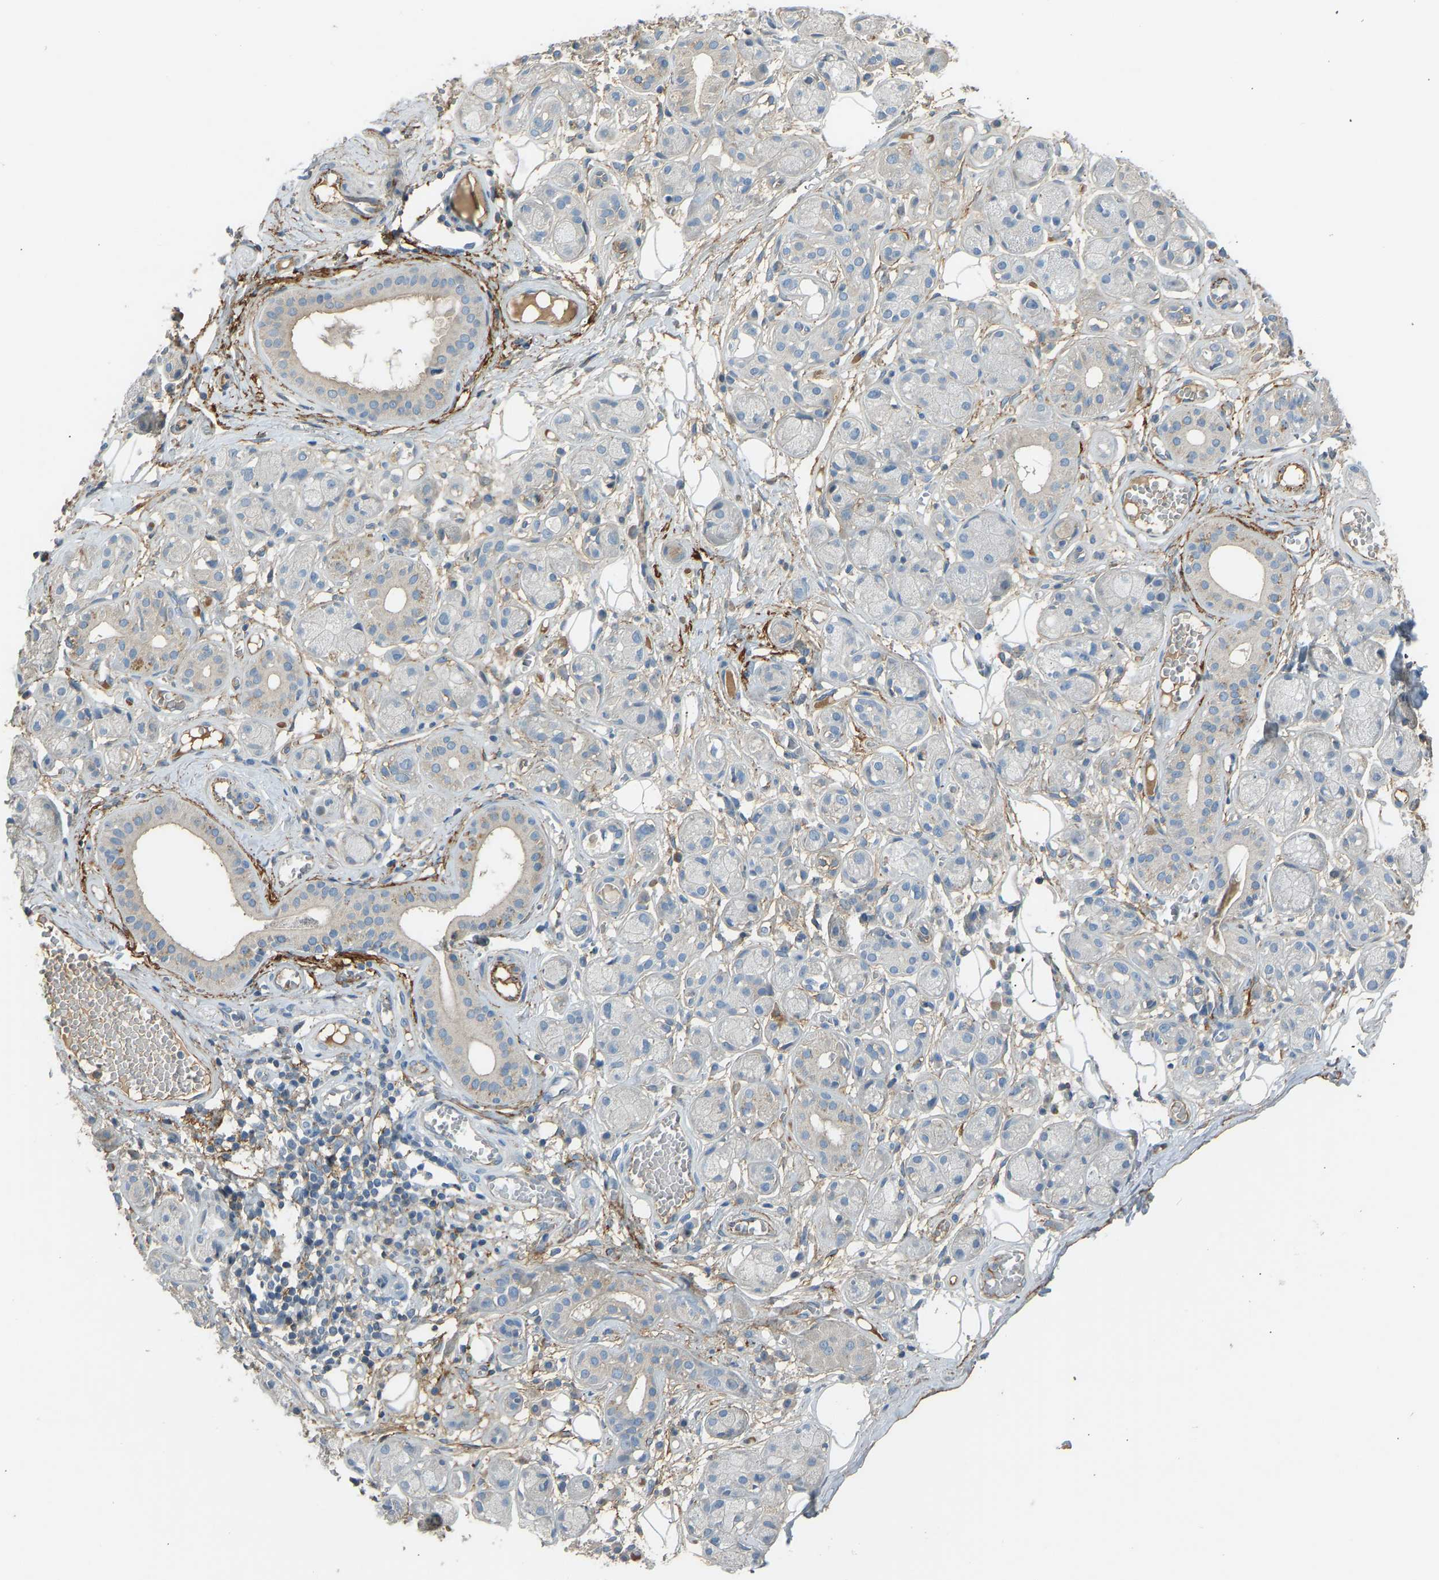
{"staining": {"intensity": "negative", "quantity": "none", "location": "none"}, "tissue": "adipose tissue", "cell_type": "Adipocytes", "image_type": "normal", "snomed": [{"axis": "morphology", "description": "Normal tissue, NOS"}, {"axis": "morphology", "description": "Inflammation, NOS"}, {"axis": "topography", "description": "Salivary gland"}, {"axis": "topography", "description": "Peripheral nerve tissue"}], "caption": "A high-resolution photomicrograph shows IHC staining of normal adipose tissue, which reveals no significant expression in adipocytes. (DAB (3,3'-diaminobenzidine) immunohistochemistry, high magnification).", "gene": "FBLN2", "patient": {"sex": "female", "age": 75}}